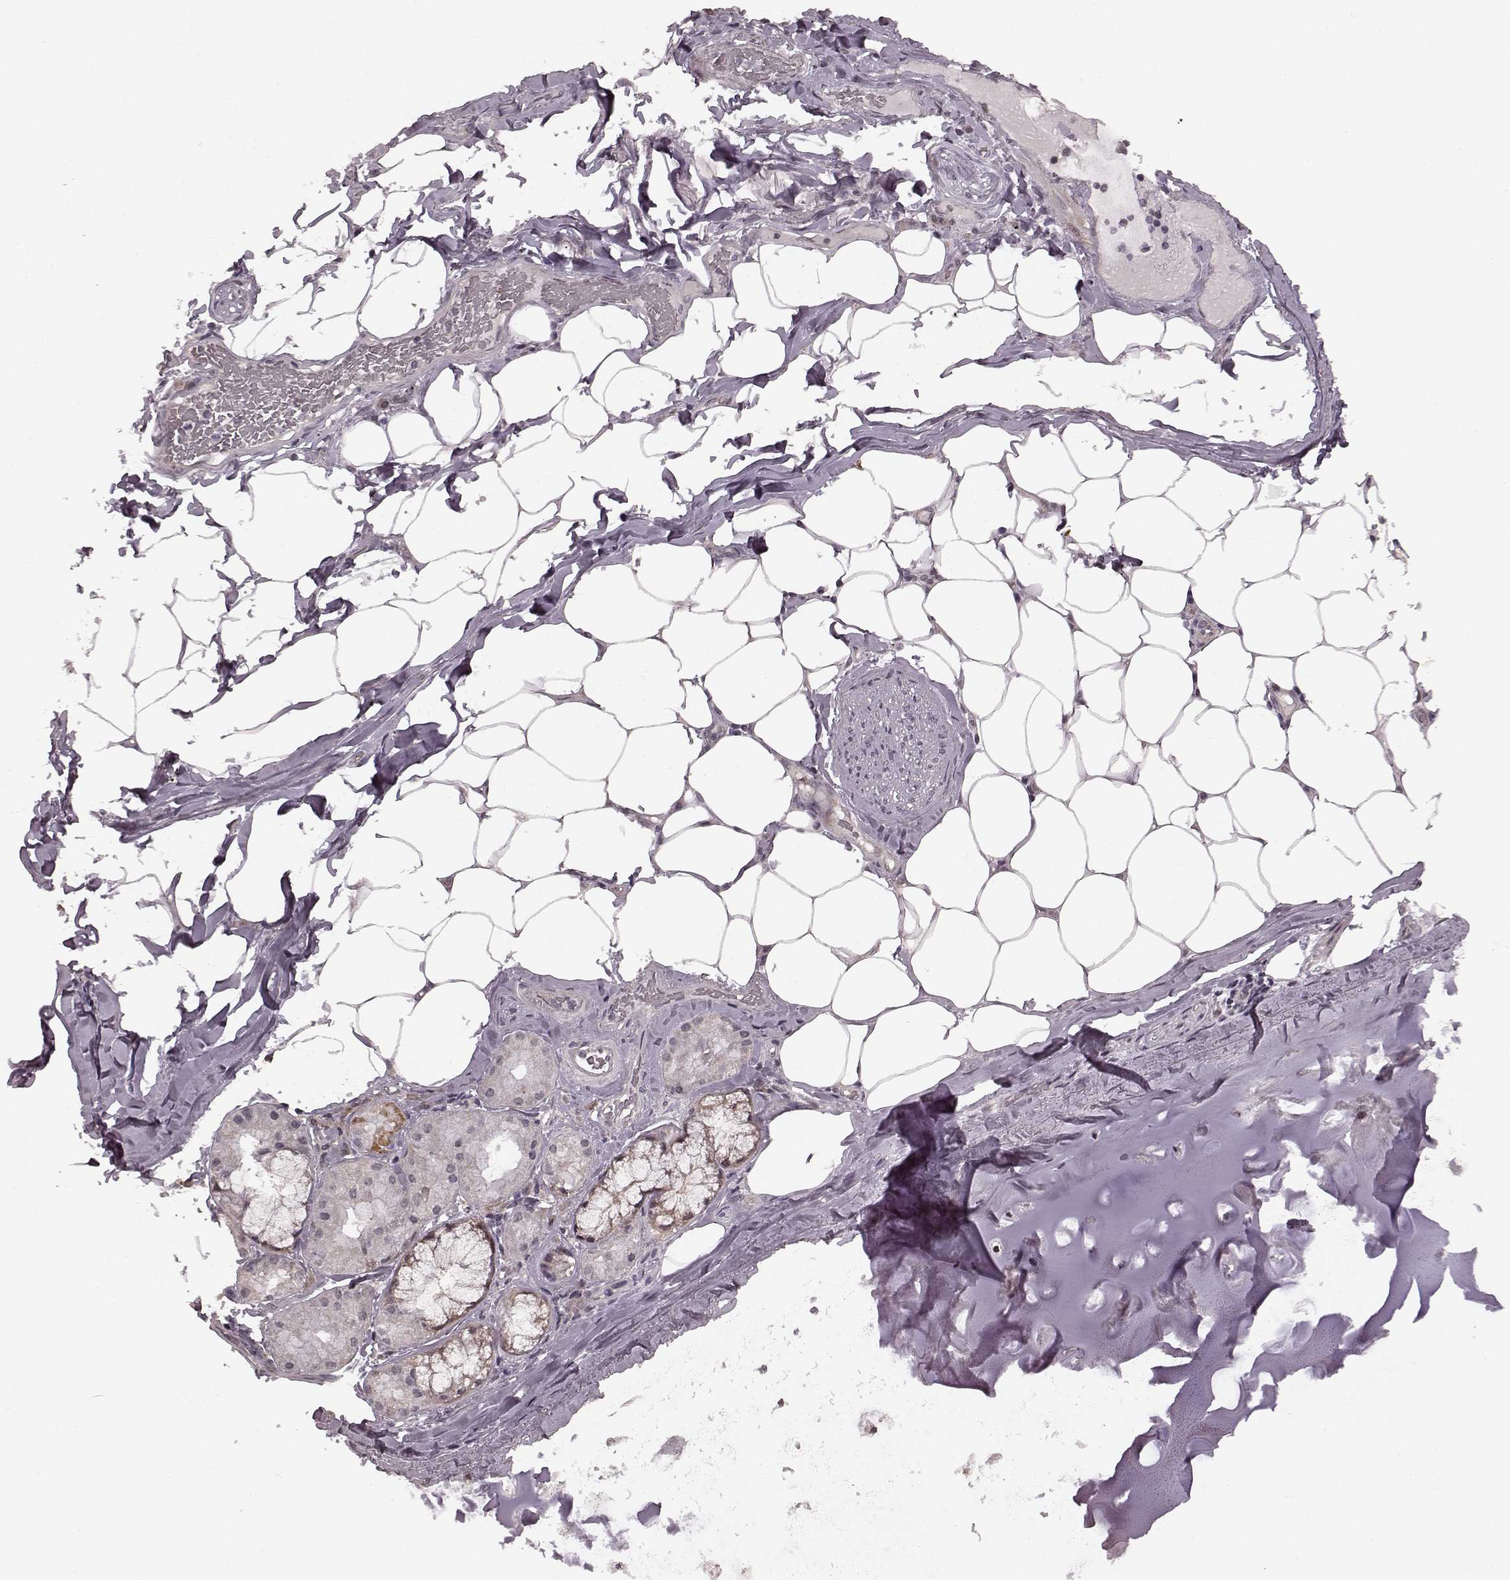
{"staining": {"intensity": "negative", "quantity": "none", "location": "none"}, "tissue": "adipose tissue", "cell_type": "Adipocytes", "image_type": "normal", "snomed": [{"axis": "morphology", "description": "Normal tissue, NOS"}, {"axis": "topography", "description": "Bronchus"}, {"axis": "topography", "description": "Lung"}], "caption": "This is a micrograph of IHC staining of normal adipose tissue, which shows no expression in adipocytes.", "gene": "PLCB4", "patient": {"sex": "female", "age": 57}}